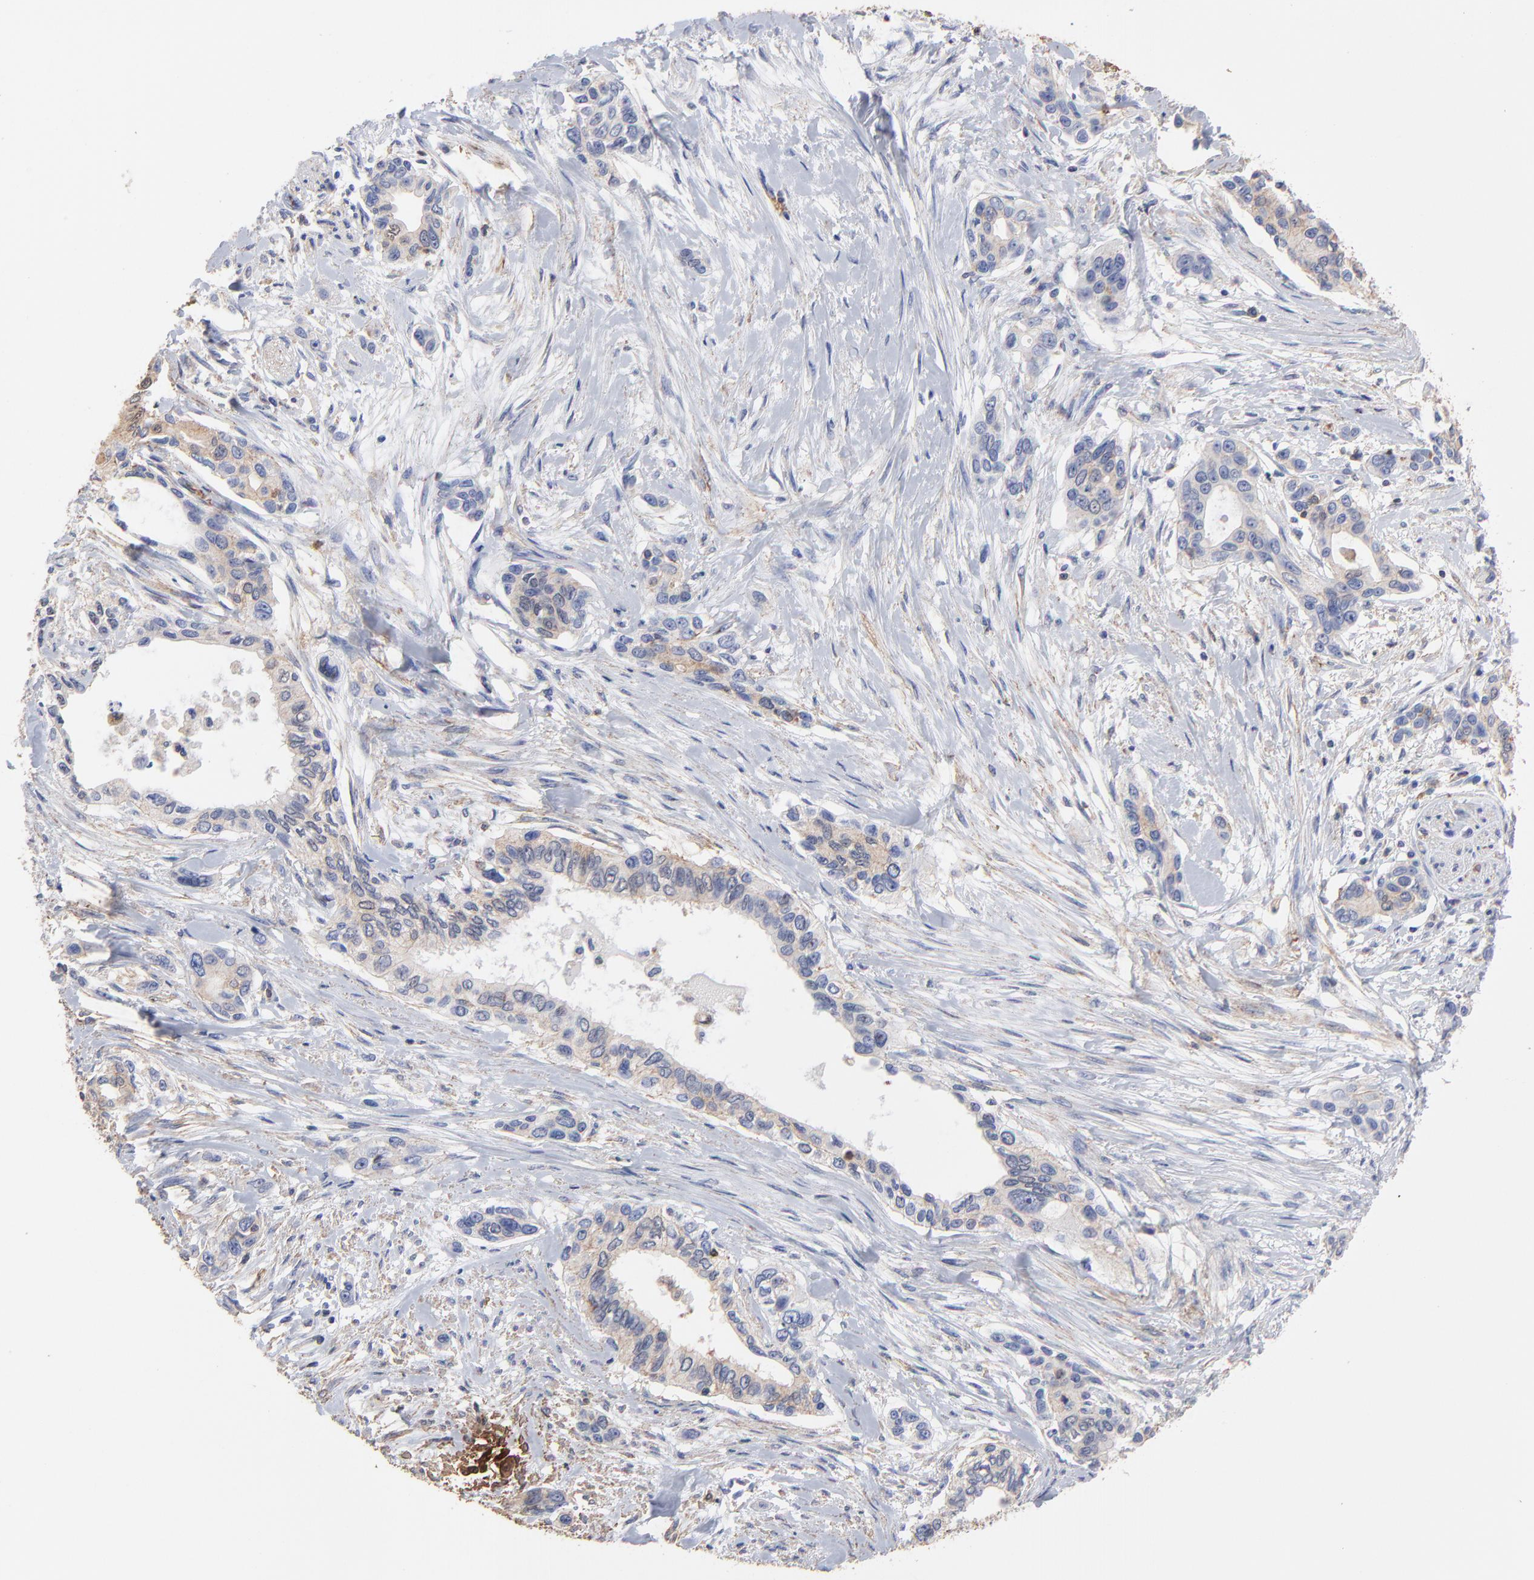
{"staining": {"intensity": "weak", "quantity": "25%-75%", "location": "cytoplasmic/membranous"}, "tissue": "pancreatic cancer", "cell_type": "Tumor cells", "image_type": "cancer", "snomed": [{"axis": "morphology", "description": "Adenocarcinoma, NOS"}, {"axis": "topography", "description": "Pancreas"}], "caption": "Immunohistochemical staining of pancreatic adenocarcinoma shows low levels of weak cytoplasmic/membranous protein staining in approximately 25%-75% of tumor cells.", "gene": "ASL", "patient": {"sex": "female", "age": 60}}